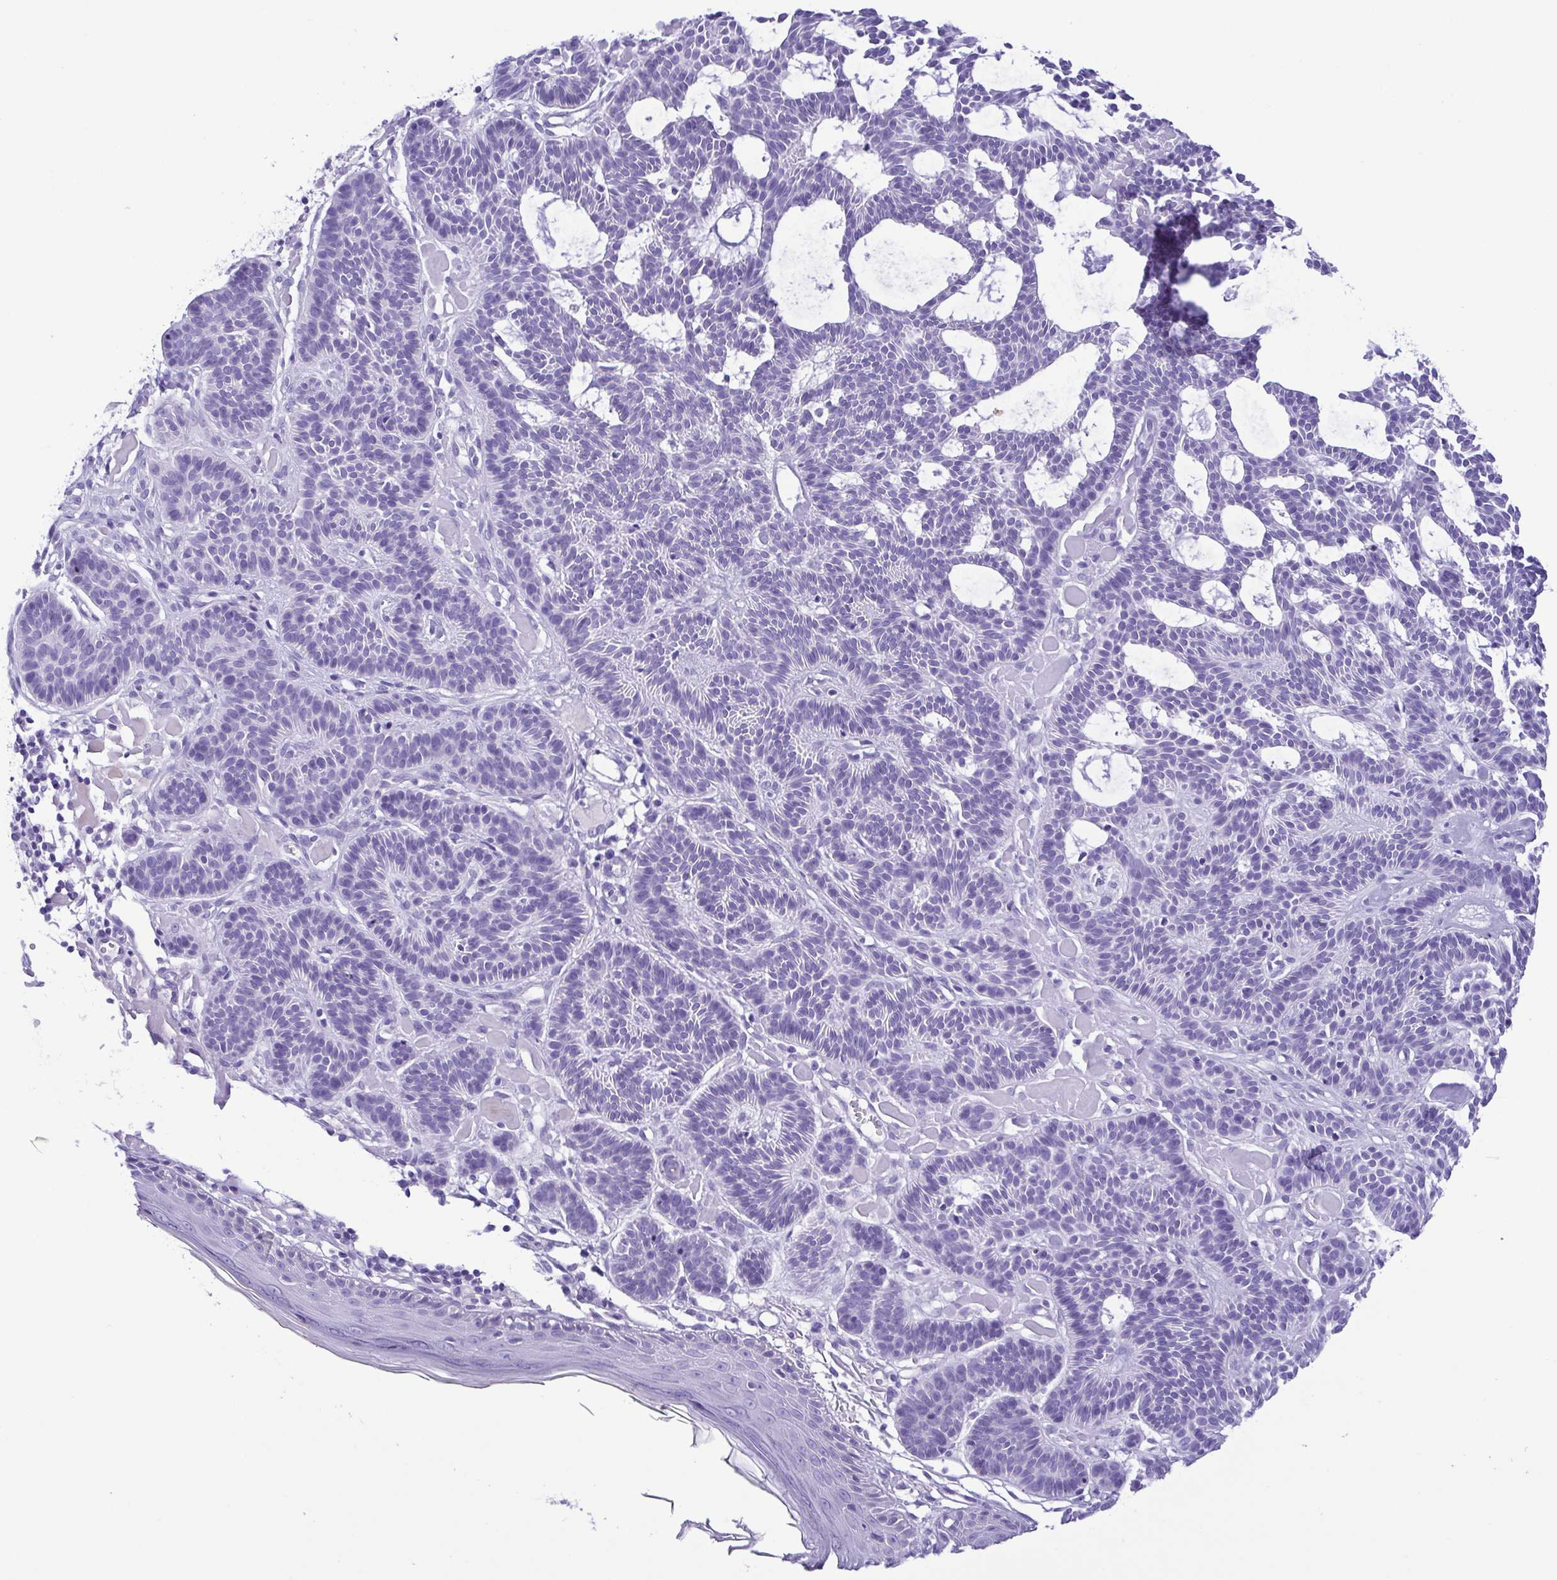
{"staining": {"intensity": "negative", "quantity": "none", "location": "none"}, "tissue": "skin cancer", "cell_type": "Tumor cells", "image_type": "cancer", "snomed": [{"axis": "morphology", "description": "Basal cell carcinoma"}, {"axis": "topography", "description": "Skin"}], "caption": "IHC micrograph of skin cancer stained for a protein (brown), which shows no staining in tumor cells. The staining was performed using DAB (3,3'-diaminobenzidine) to visualize the protein expression in brown, while the nuclei were stained in blue with hematoxylin (Magnification: 20x).", "gene": "OVGP1", "patient": {"sex": "male", "age": 85}}